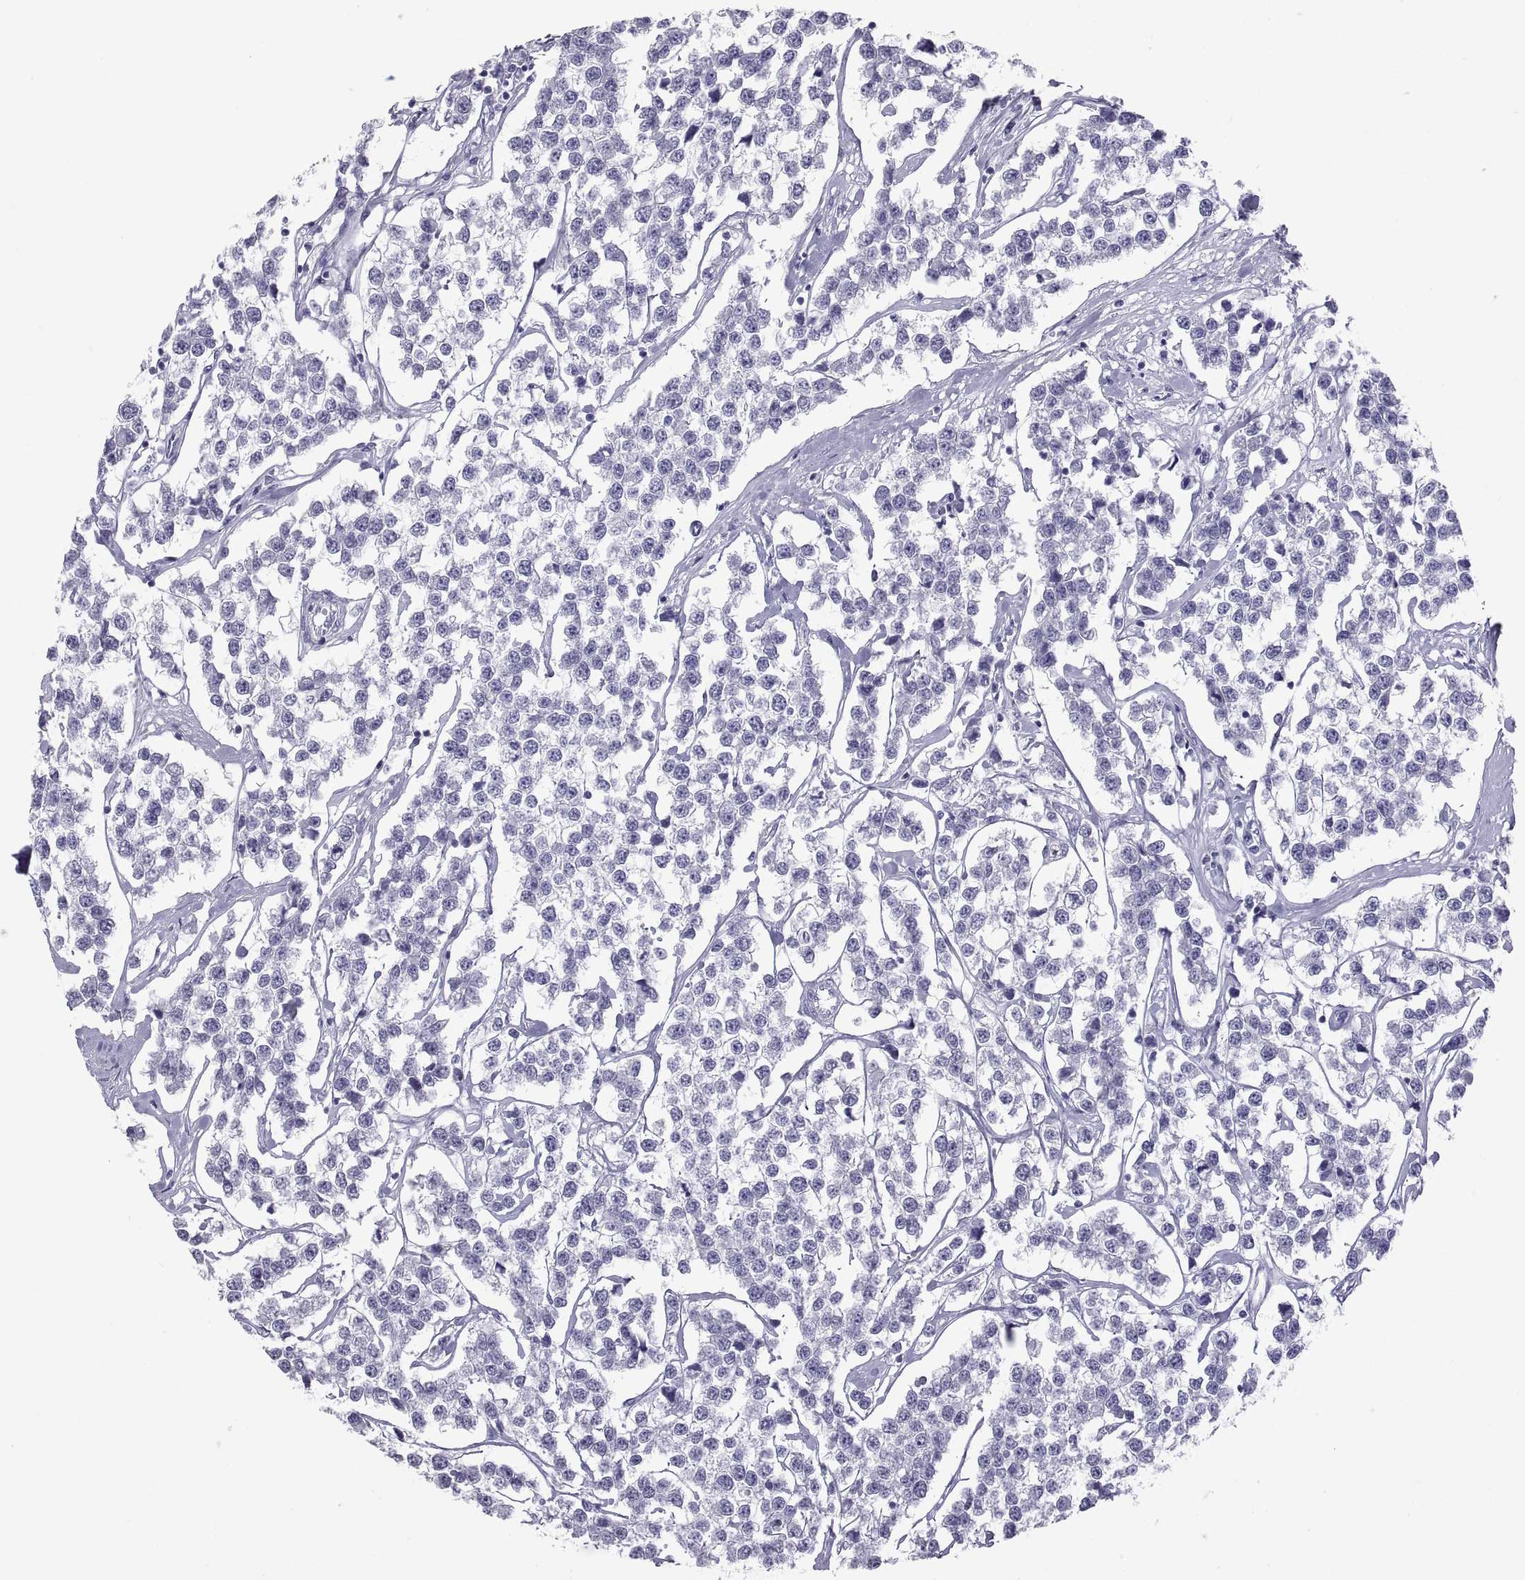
{"staining": {"intensity": "negative", "quantity": "none", "location": "none"}, "tissue": "testis cancer", "cell_type": "Tumor cells", "image_type": "cancer", "snomed": [{"axis": "morphology", "description": "Seminoma, NOS"}, {"axis": "topography", "description": "Testis"}], "caption": "This is a photomicrograph of immunohistochemistry staining of seminoma (testis), which shows no positivity in tumor cells.", "gene": "RNASE12", "patient": {"sex": "male", "age": 59}}